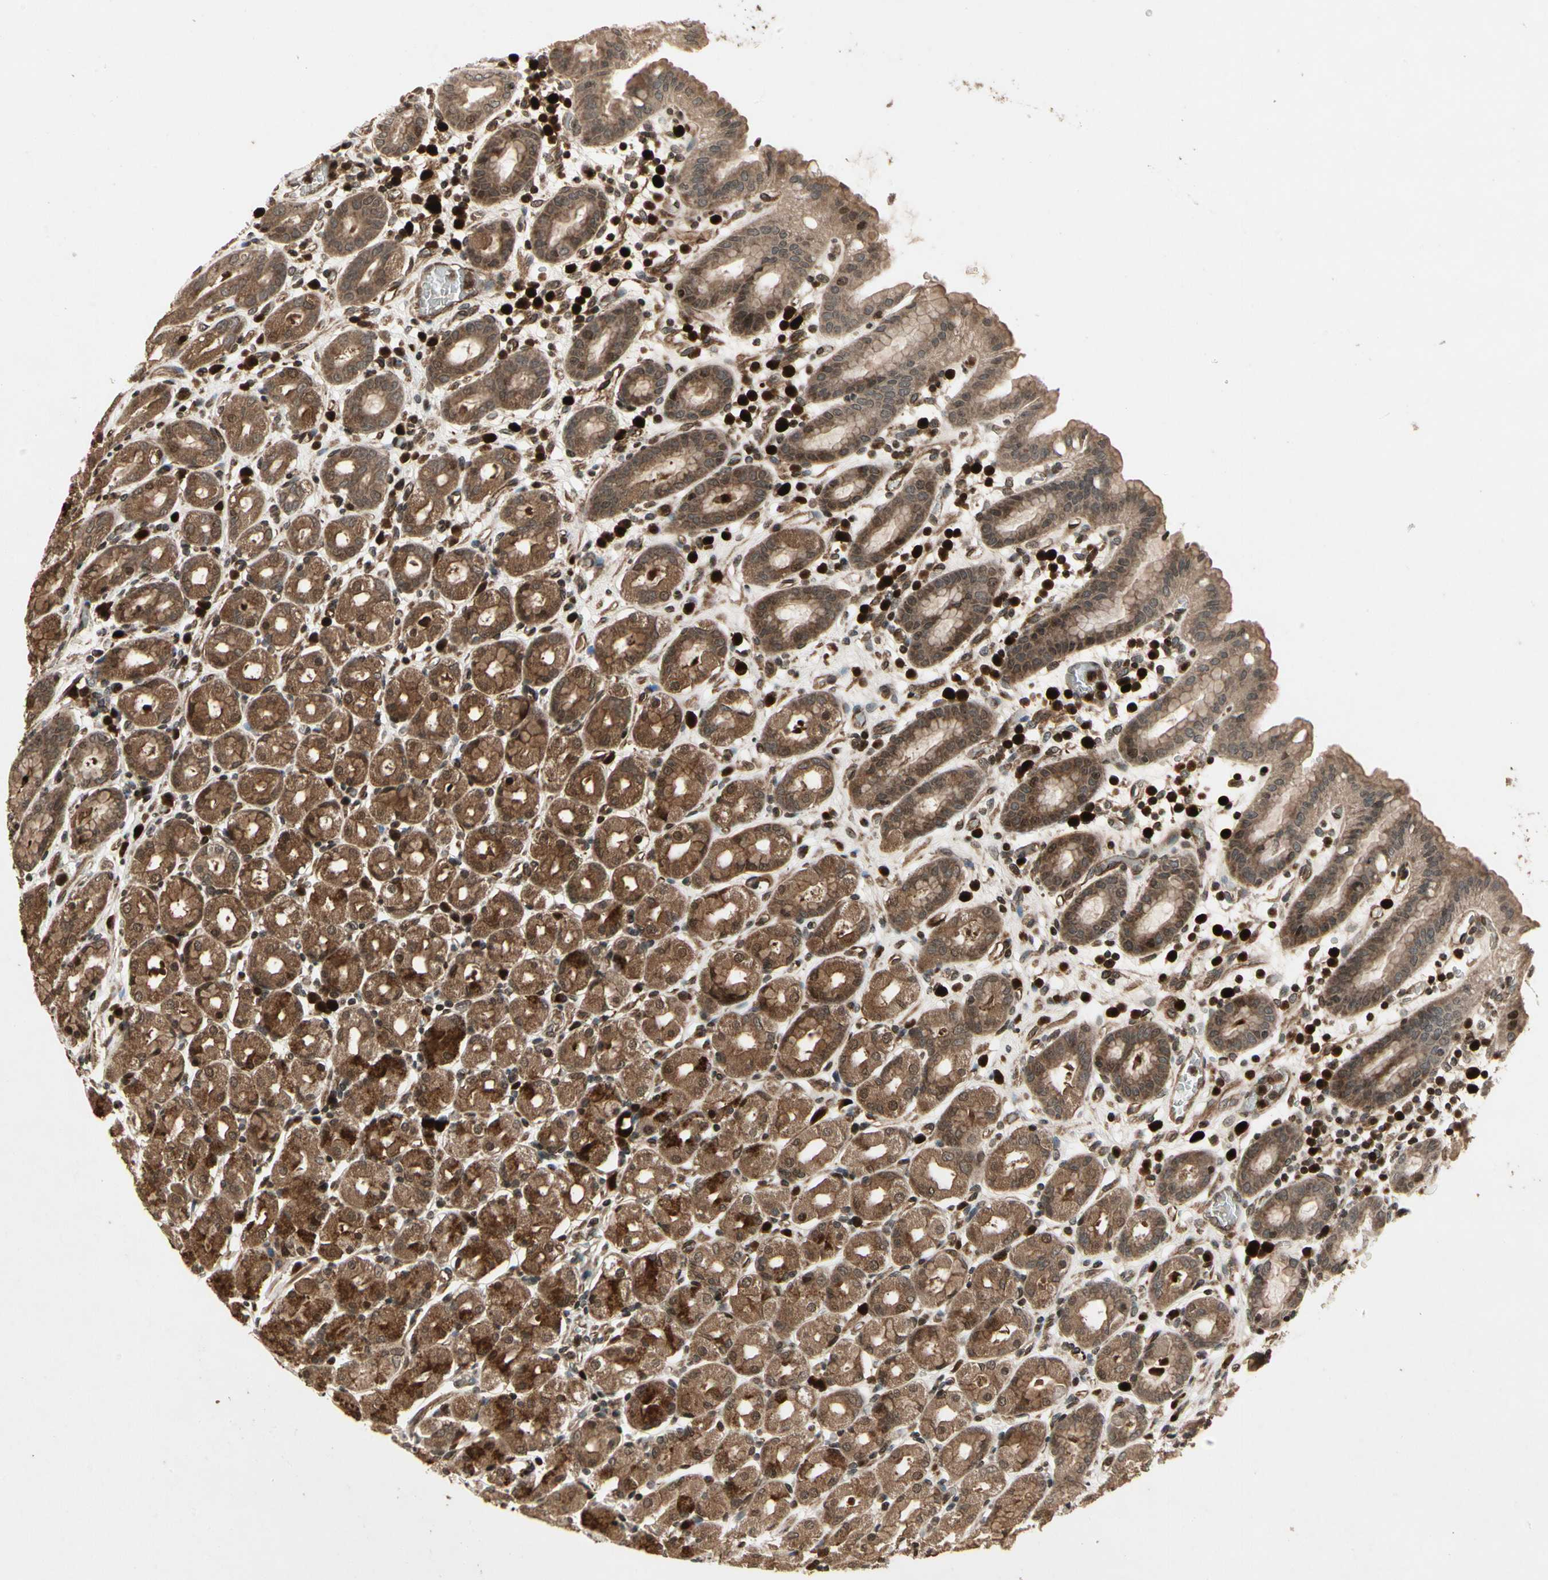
{"staining": {"intensity": "strong", "quantity": ">75%", "location": "cytoplasmic/membranous"}, "tissue": "stomach", "cell_type": "Glandular cells", "image_type": "normal", "snomed": [{"axis": "morphology", "description": "Normal tissue, NOS"}, {"axis": "topography", "description": "Stomach, upper"}], "caption": "Immunohistochemical staining of benign human stomach demonstrates strong cytoplasmic/membranous protein positivity in about >75% of glandular cells. (DAB = brown stain, brightfield microscopy at high magnification).", "gene": "GLRX", "patient": {"sex": "male", "age": 68}}